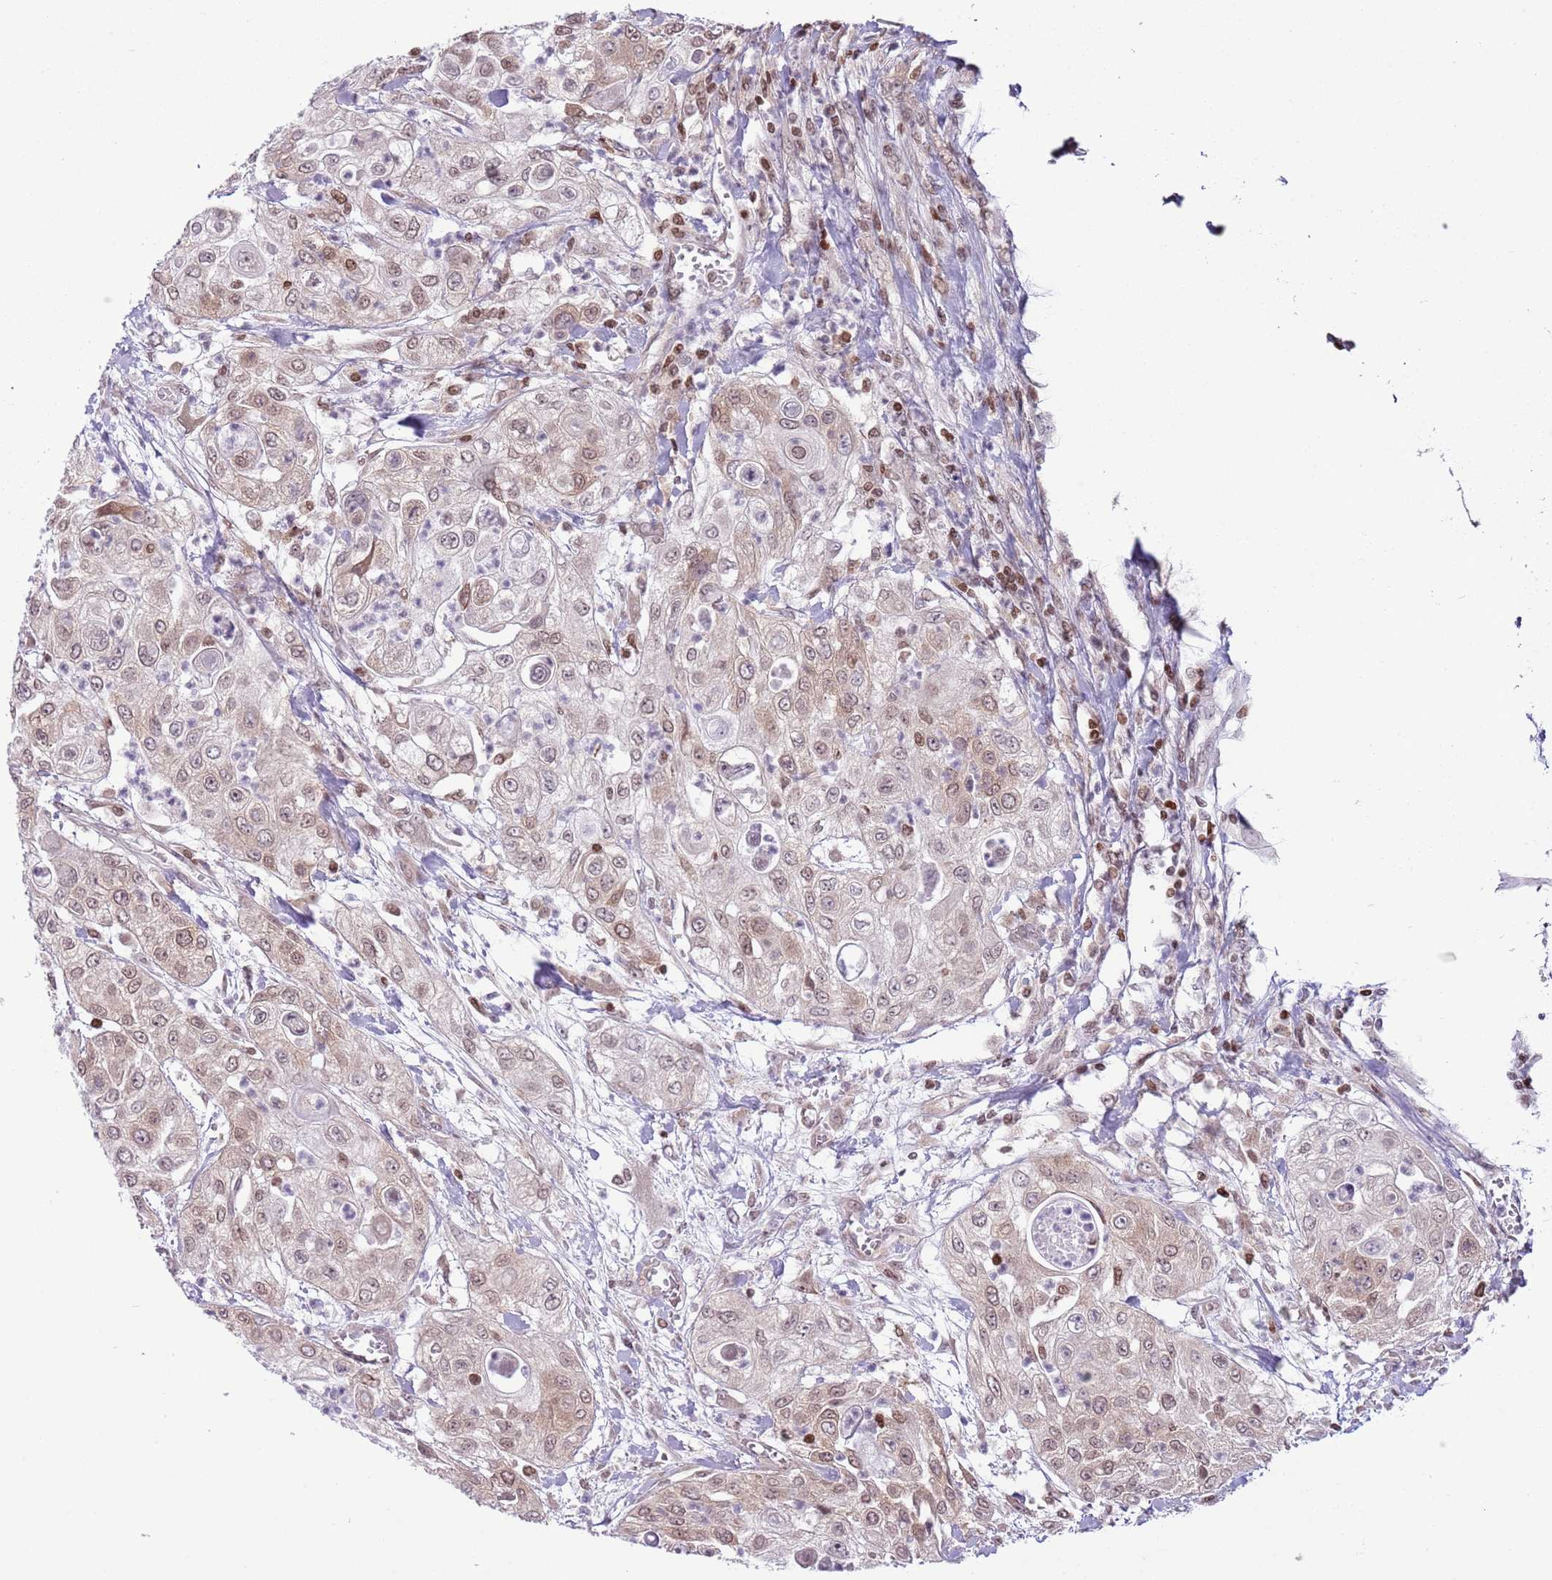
{"staining": {"intensity": "weak", "quantity": "25%-75%", "location": "nuclear"}, "tissue": "urothelial cancer", "cell_type": "Tumor cells", "image_type": "cancer", "snomed": [{"axis": "morphology", "description": "Urothelial carcinoma, High grade"}, {"axis": "topography", "description": "Urinary bladder"}], "caption": "Protein expression analysis of high-grade urothelial carcinoma exhibits weak nuclear positivity in approximately 25%-75% of tumor cells.", "gene": "SELENOH", "patient": {"sex": "female", "age": 79}}